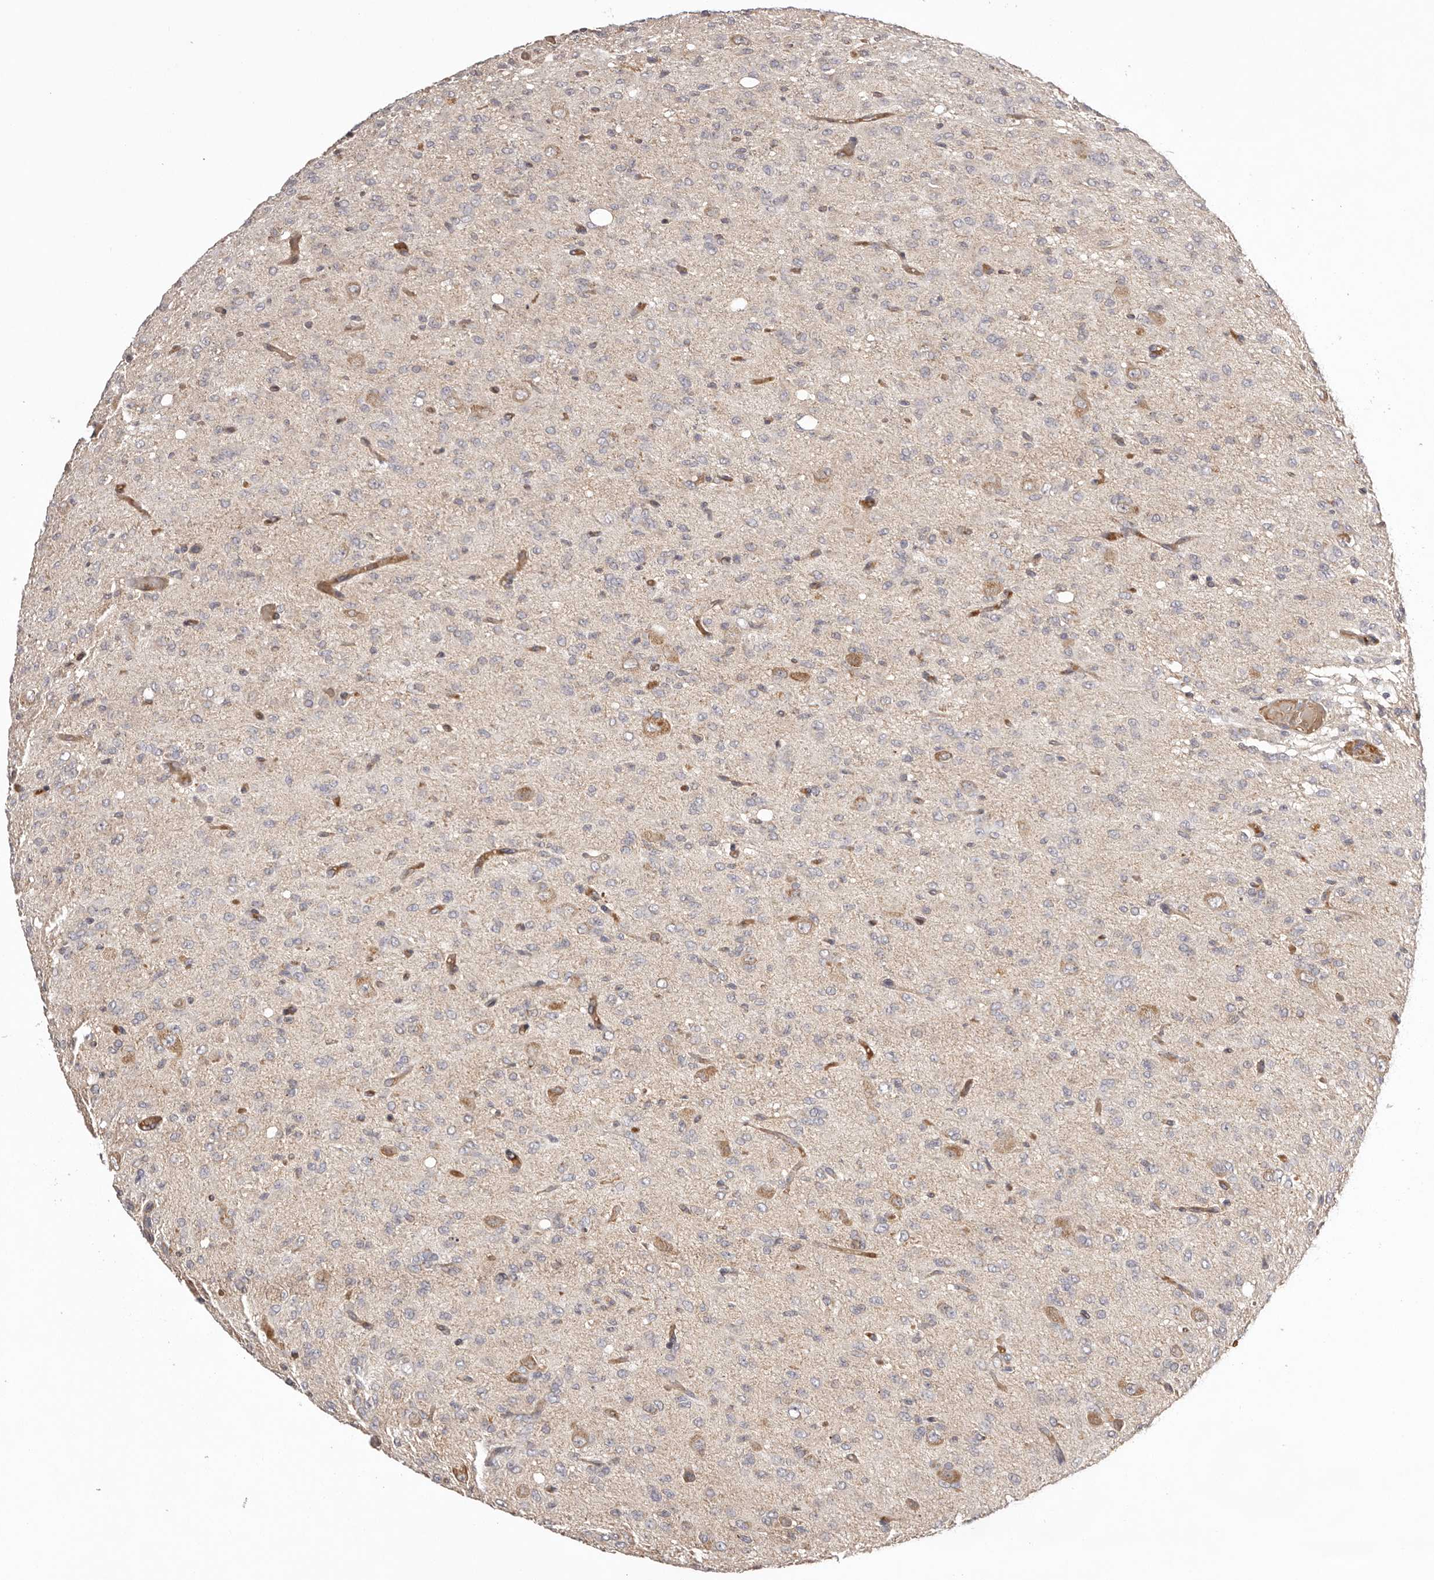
{"staining": {"intensity": "negative", "quantity": "none", "location": "none"}, "tissue": "glioma", "cell_type": "Tumor cells", "image_type": "cancer", "snomed": [{"axis": "morphology", "description": "Glioma, malignant, High grade"}, {"axis": "topography", "description": "Brain"}], "caption": "There is no significant positivity in tumor cells of malignant glioma (high-grade).", "gene": "UBR2", "patient": {"sex": "female", "age": 59}}